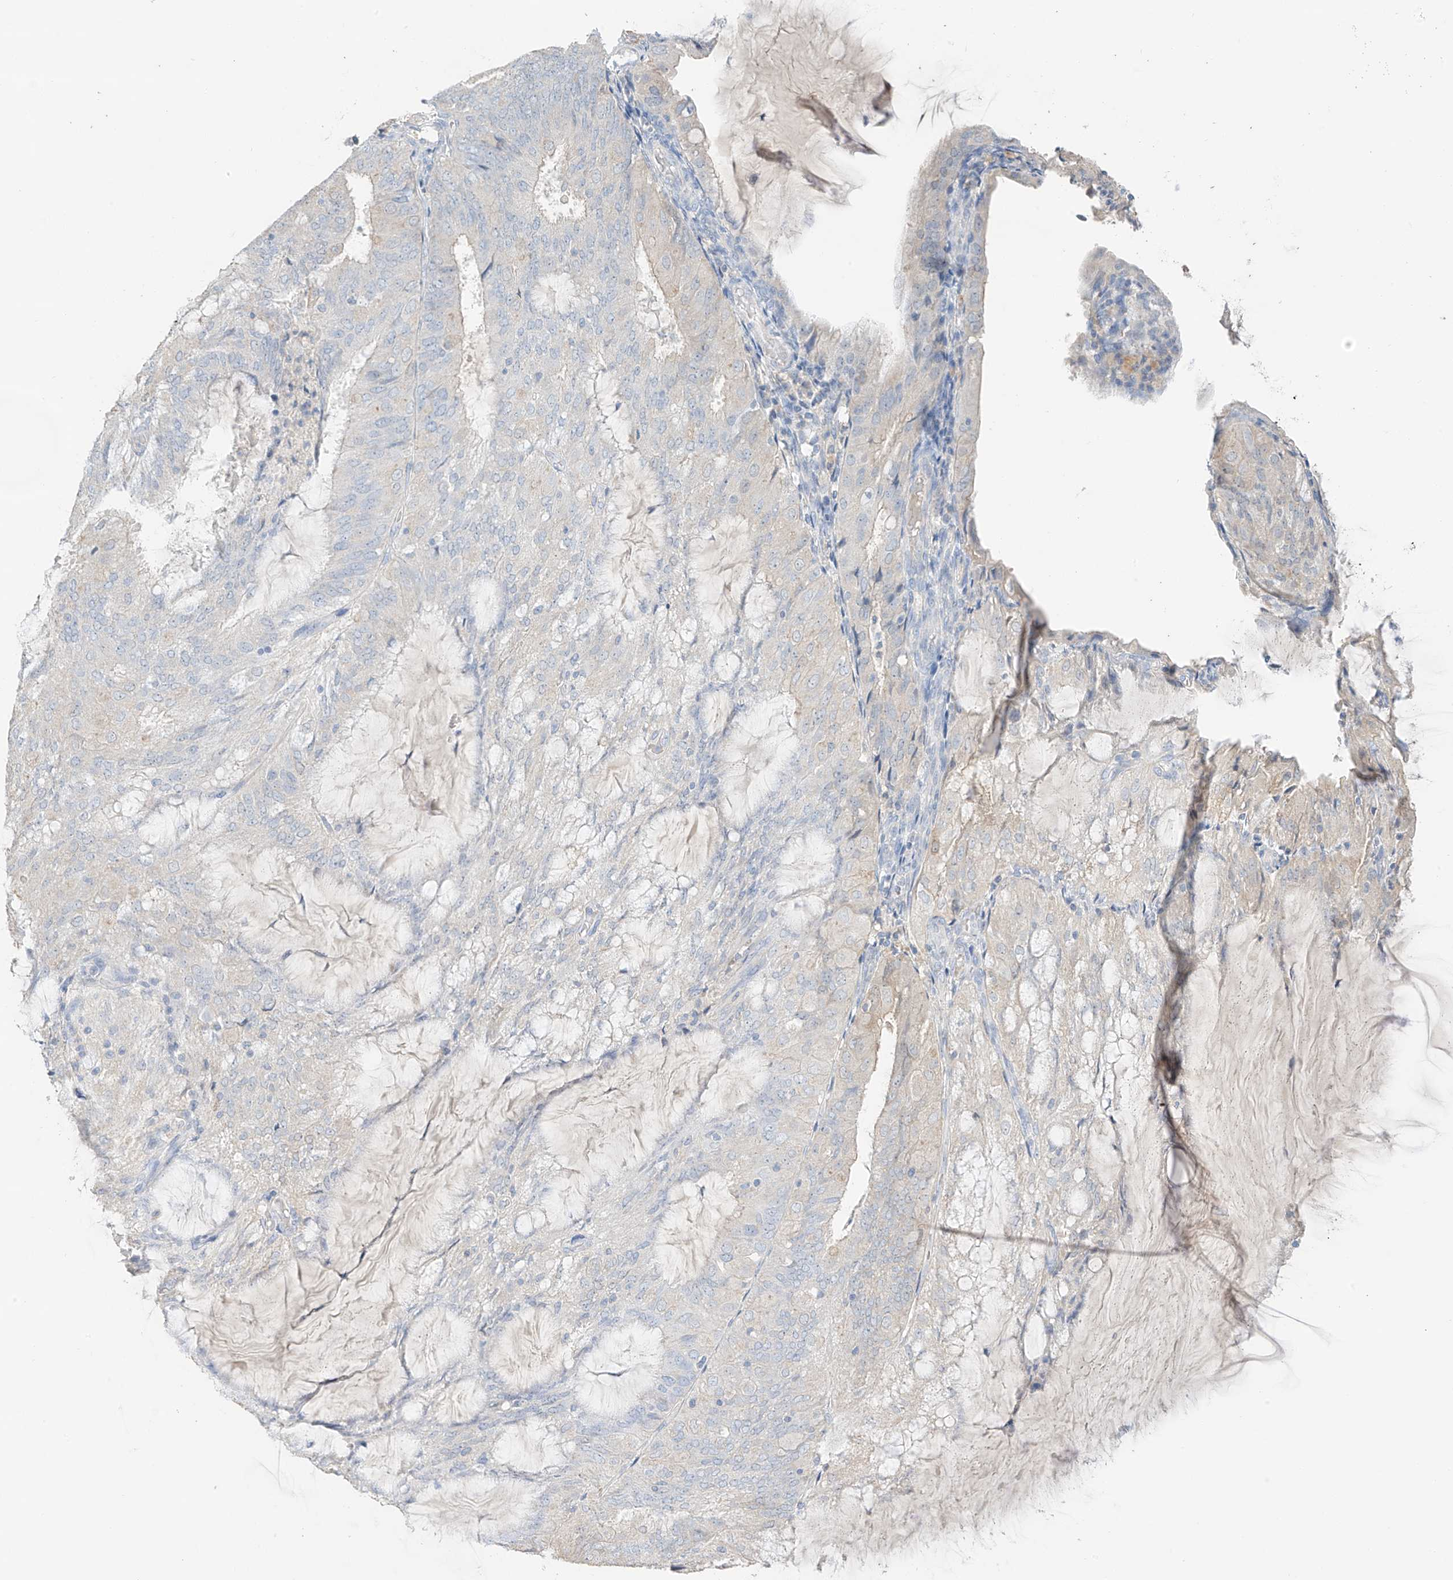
{"staining": {"intensity": "negative", "quantity": "none", "location": "none"}, "tissue": "endometrial cancer", "cell_type": "Tumor cells", "image_type": "cancer", "snomed": [{"axis": "morphology", "description": "Adenocarcinoma, NOS"}, {"axis": "topography", "description": "Endometrium"}], "caption": "Immunohistochemistry image of neoplastic tissue: human endometrial cancer (adenocarcinoma) stained with DAB (3,3'-diaminobenzidine) reveals no significant protein expression in tumor cells. (Stains: DAB IHC with hematoxylin counter stain, Microscopy: brightfield microscopy at high magnification).", "gene": "CAPN13", "patient": {"sex": "female", "age": 81}}